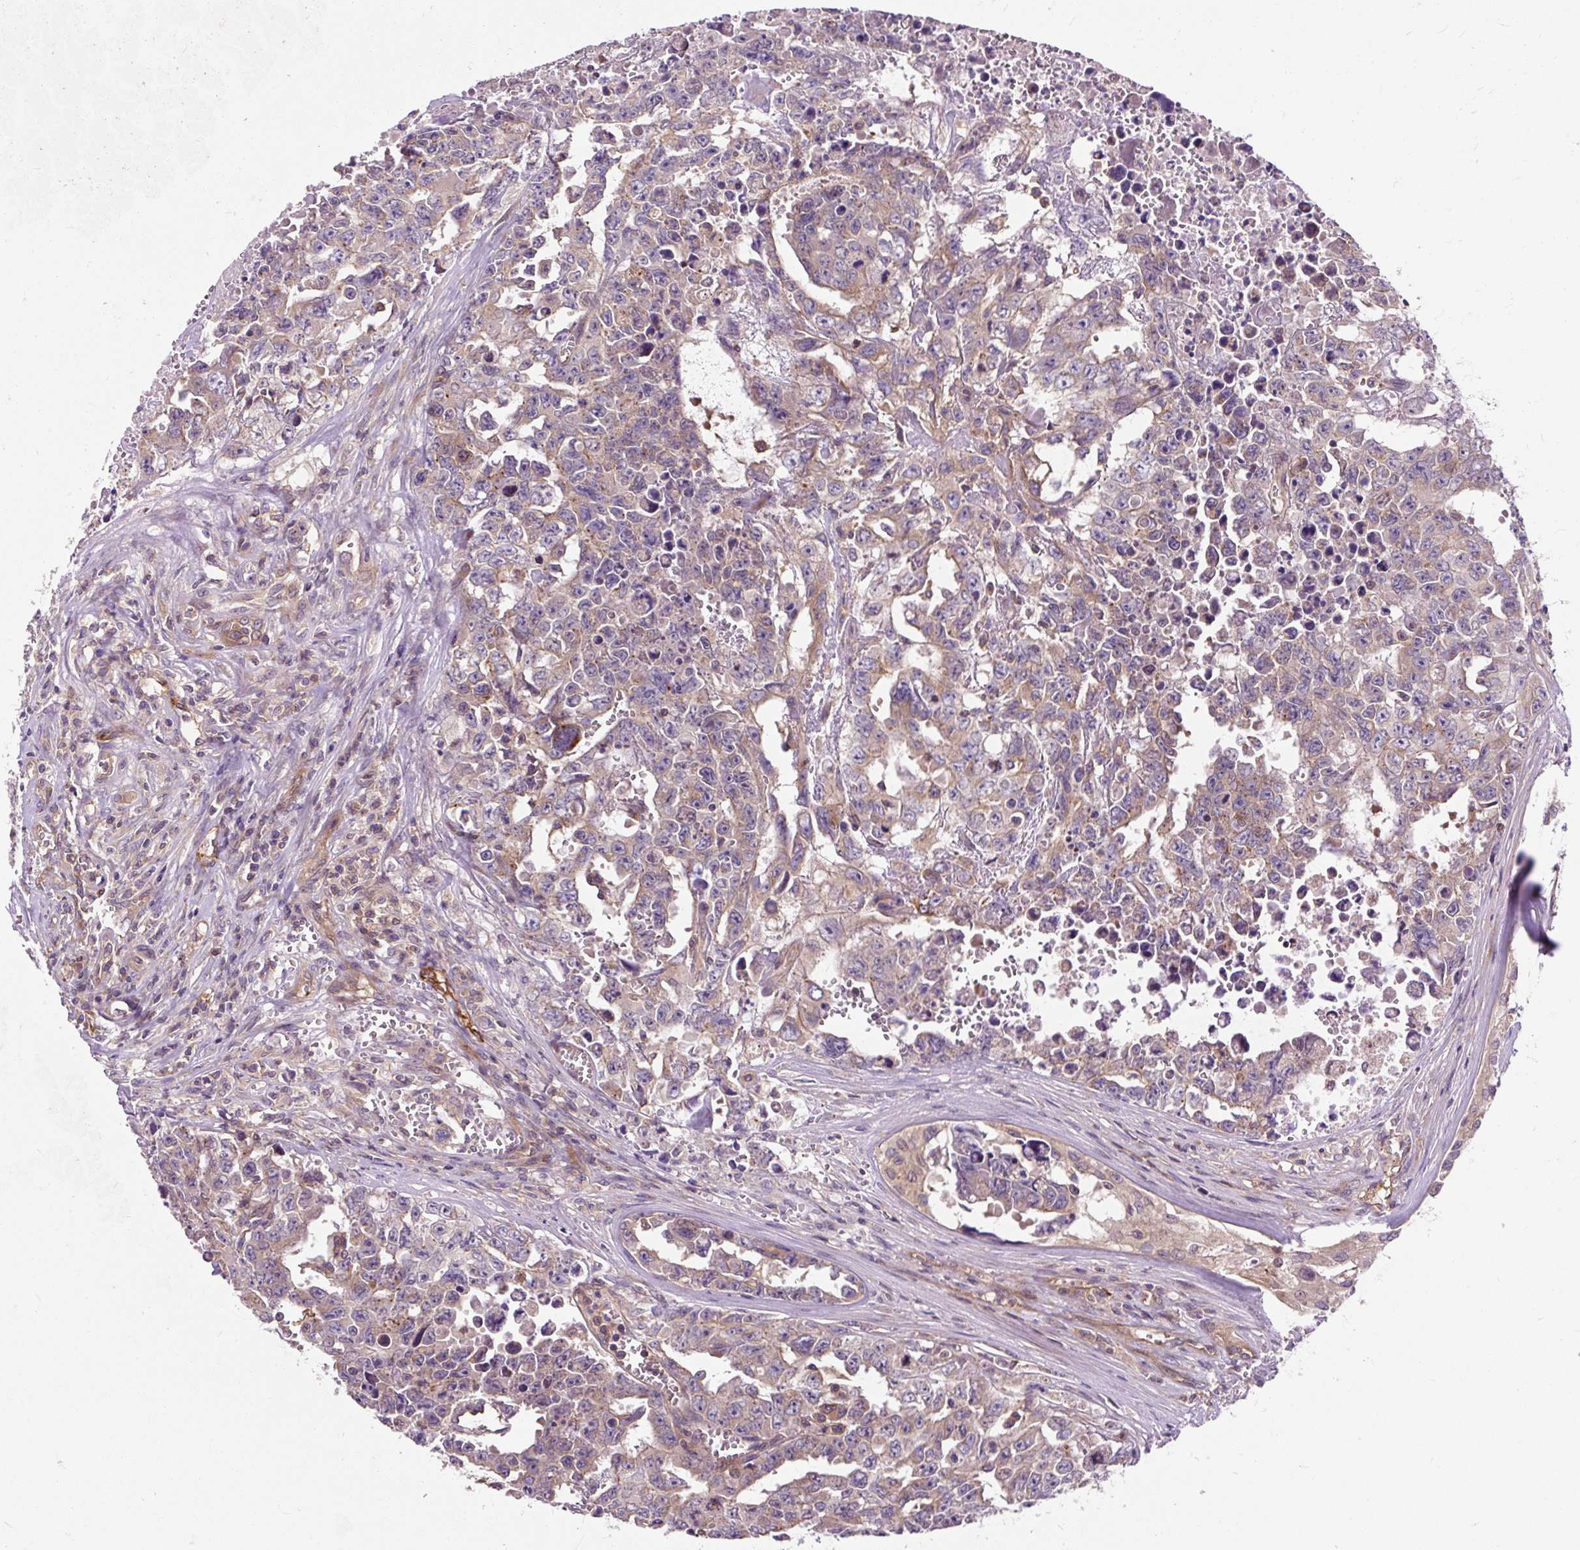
{"staining": {"intensity": "moderate", "quantity": "25%-75%", "location": "cytoplasmic/membranous"}, "tissue": "testis cancer", "cell_type": "Tumor cells", "image_type": "cancer", "snomed": [{"axis": "morphology", "description": "Carcinoma, Embryonal, NOS"}, {"axis": "topography", "description": "Testis"}], "caption": "A photomicrograph of testis cancer stained for a protein reveals moderate cytoplasmic/membranous brown staining in tumor cells.", "gene": "PCDHGB3", "patient": {"sex": "male", "age": 24}}